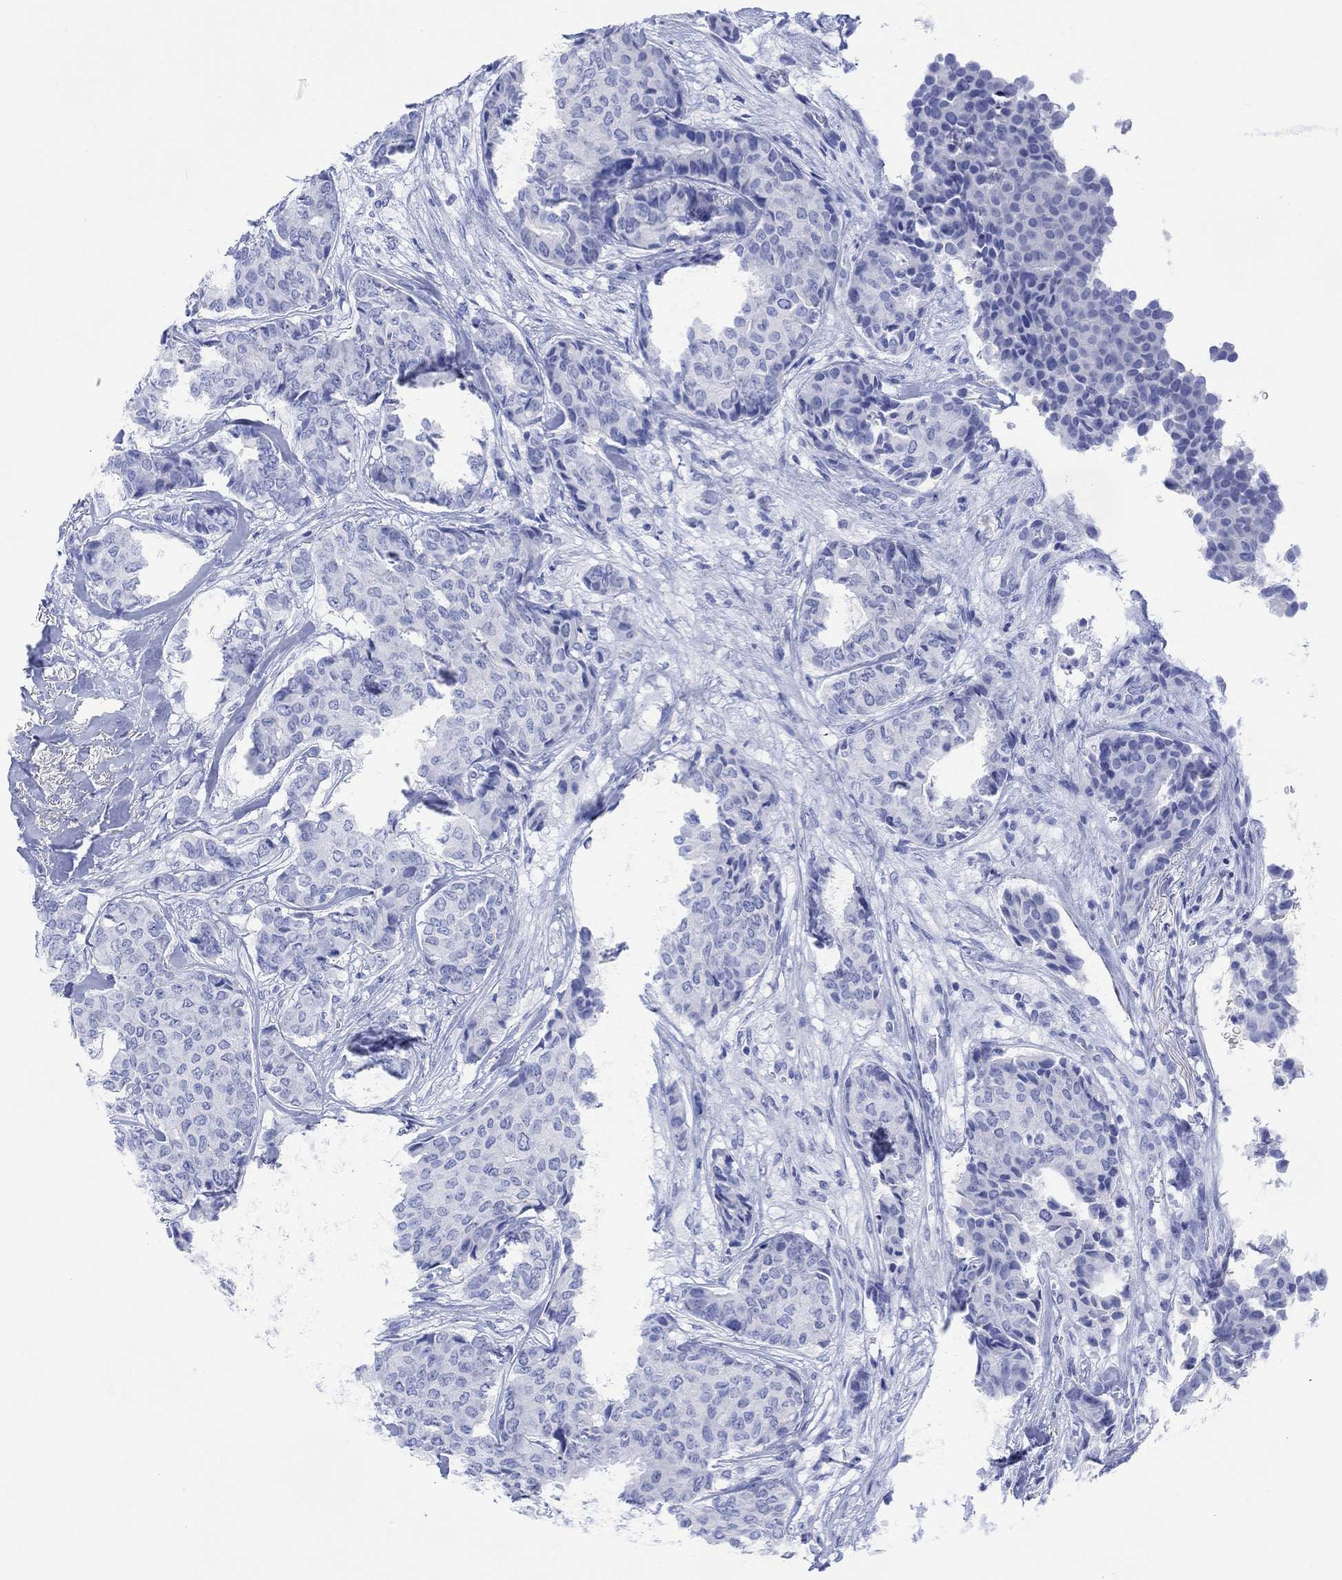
{"staining": {"intensity": "negative", "quantity": "none", "location": "none"}, "tissue": "breast cancer", "cell_type": "Tumor cells", "image_type": "cancer", "snomed": [{"axis": "morphology", "description": "Duct carcinoma"}, {"axis": "topography", "description": "Breast"}], "caption": "The image exhibits no staining of tumor cells in breast infiltrating ductal carcinoma.", "gene": "CELF4", "patient": {"sex": "female", "age": 75}}